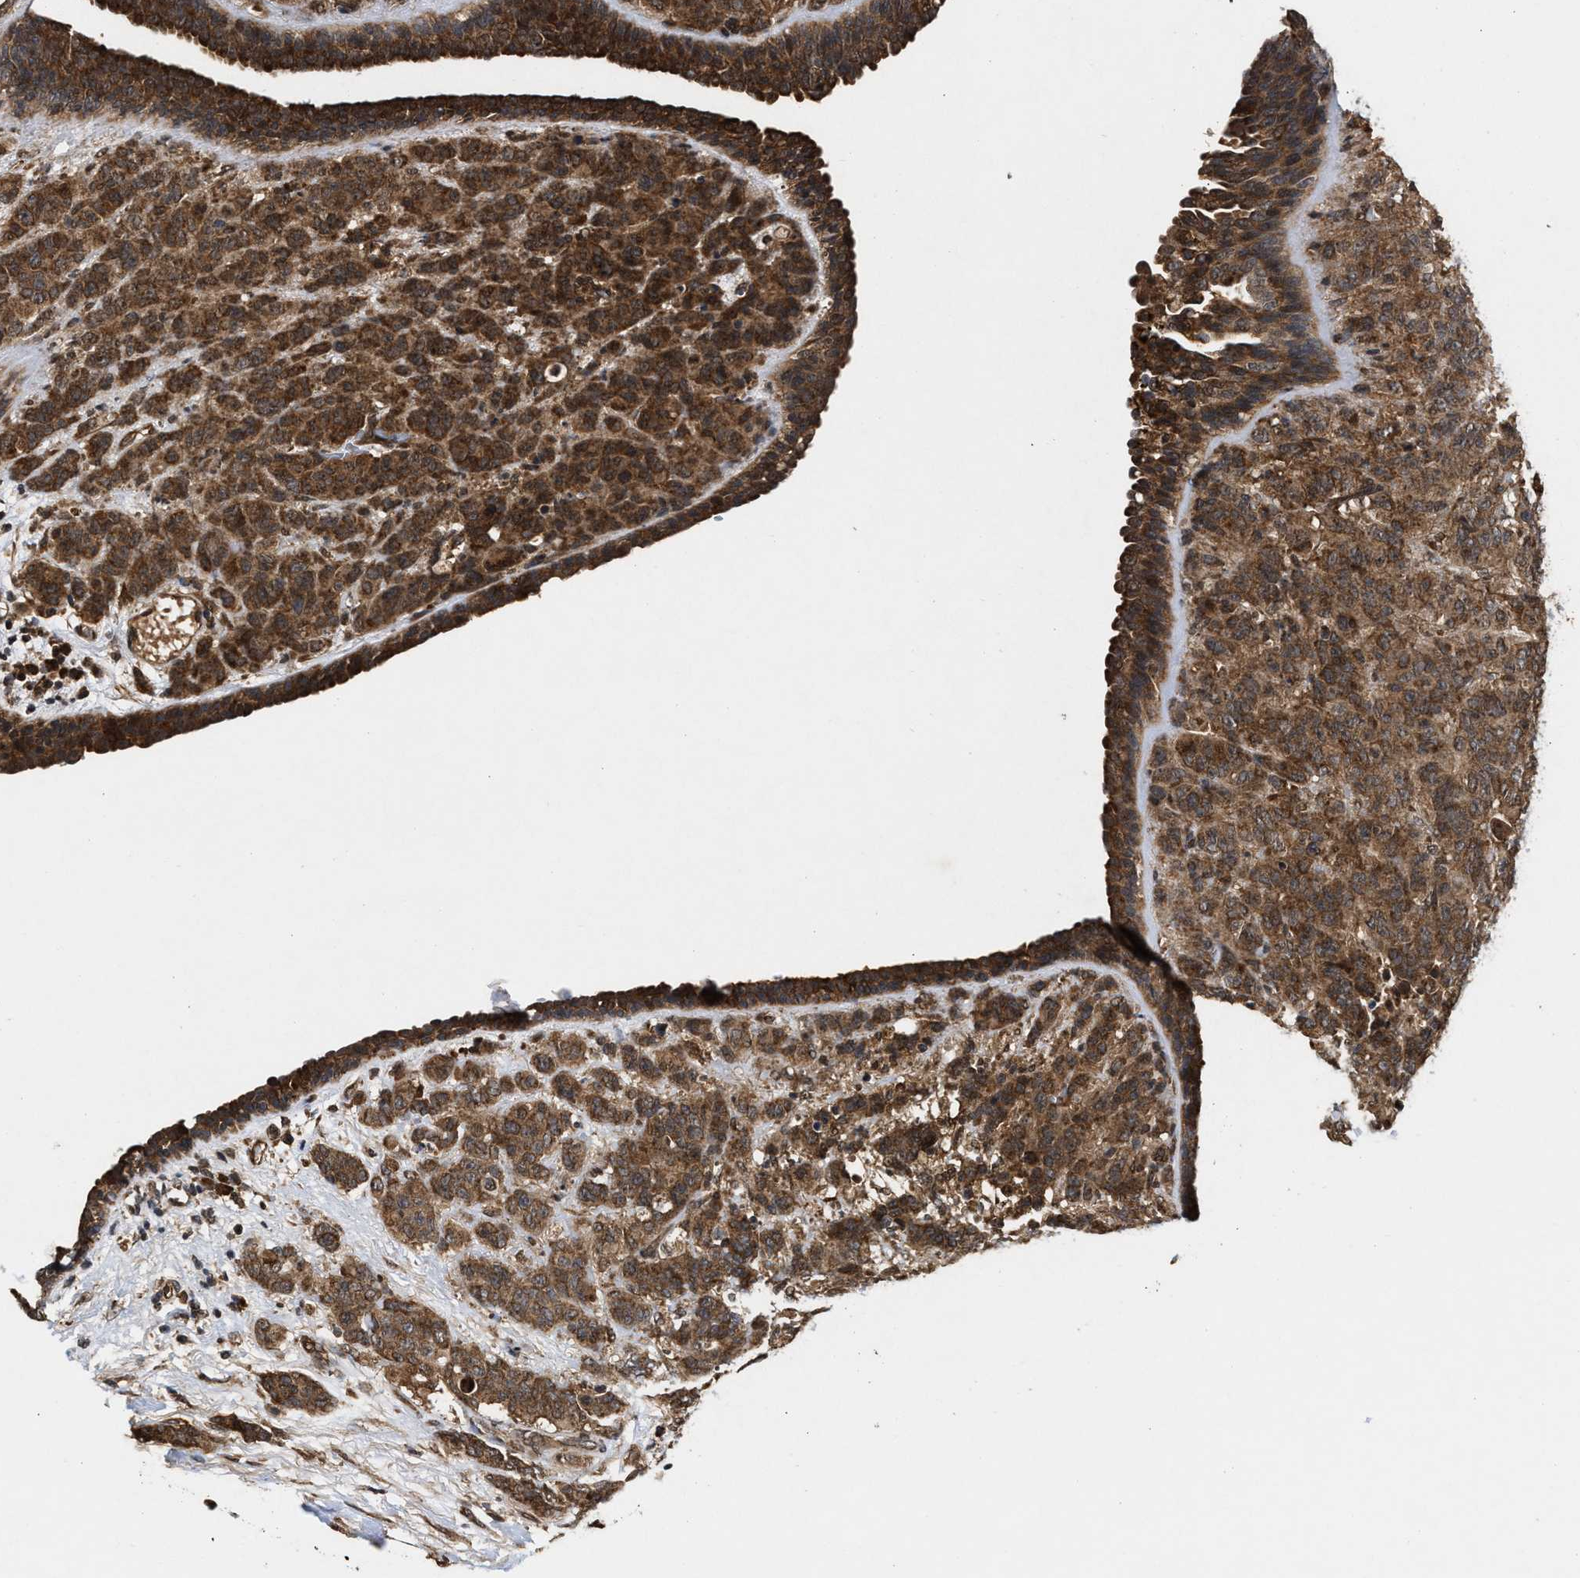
{"staining": {"intensity": "moderate", "quantity": ">75%", "location": "cytoplasmic/membranous"}, "tissue": "breast cancer", "cell_type": "Tumor cells", "image_type": "cancer", "snomed": [{"axis": "morphology", "description": "Duct carcinoma"}, {"axis": "topography", "description": "Breast"}], "caption": "DAB (3,3'-diaminobenzidine) immunohistochemical staining of invasive ductal carcinoma (breast) displays moderate cytoplasmic/membranous protein staining in about >75% of tumor cells. (brown staining indicates protein expression, while blue staining denotes nuclei).", "gene": "CFLAR", "patient": {"sex": "female", "age": 40}}